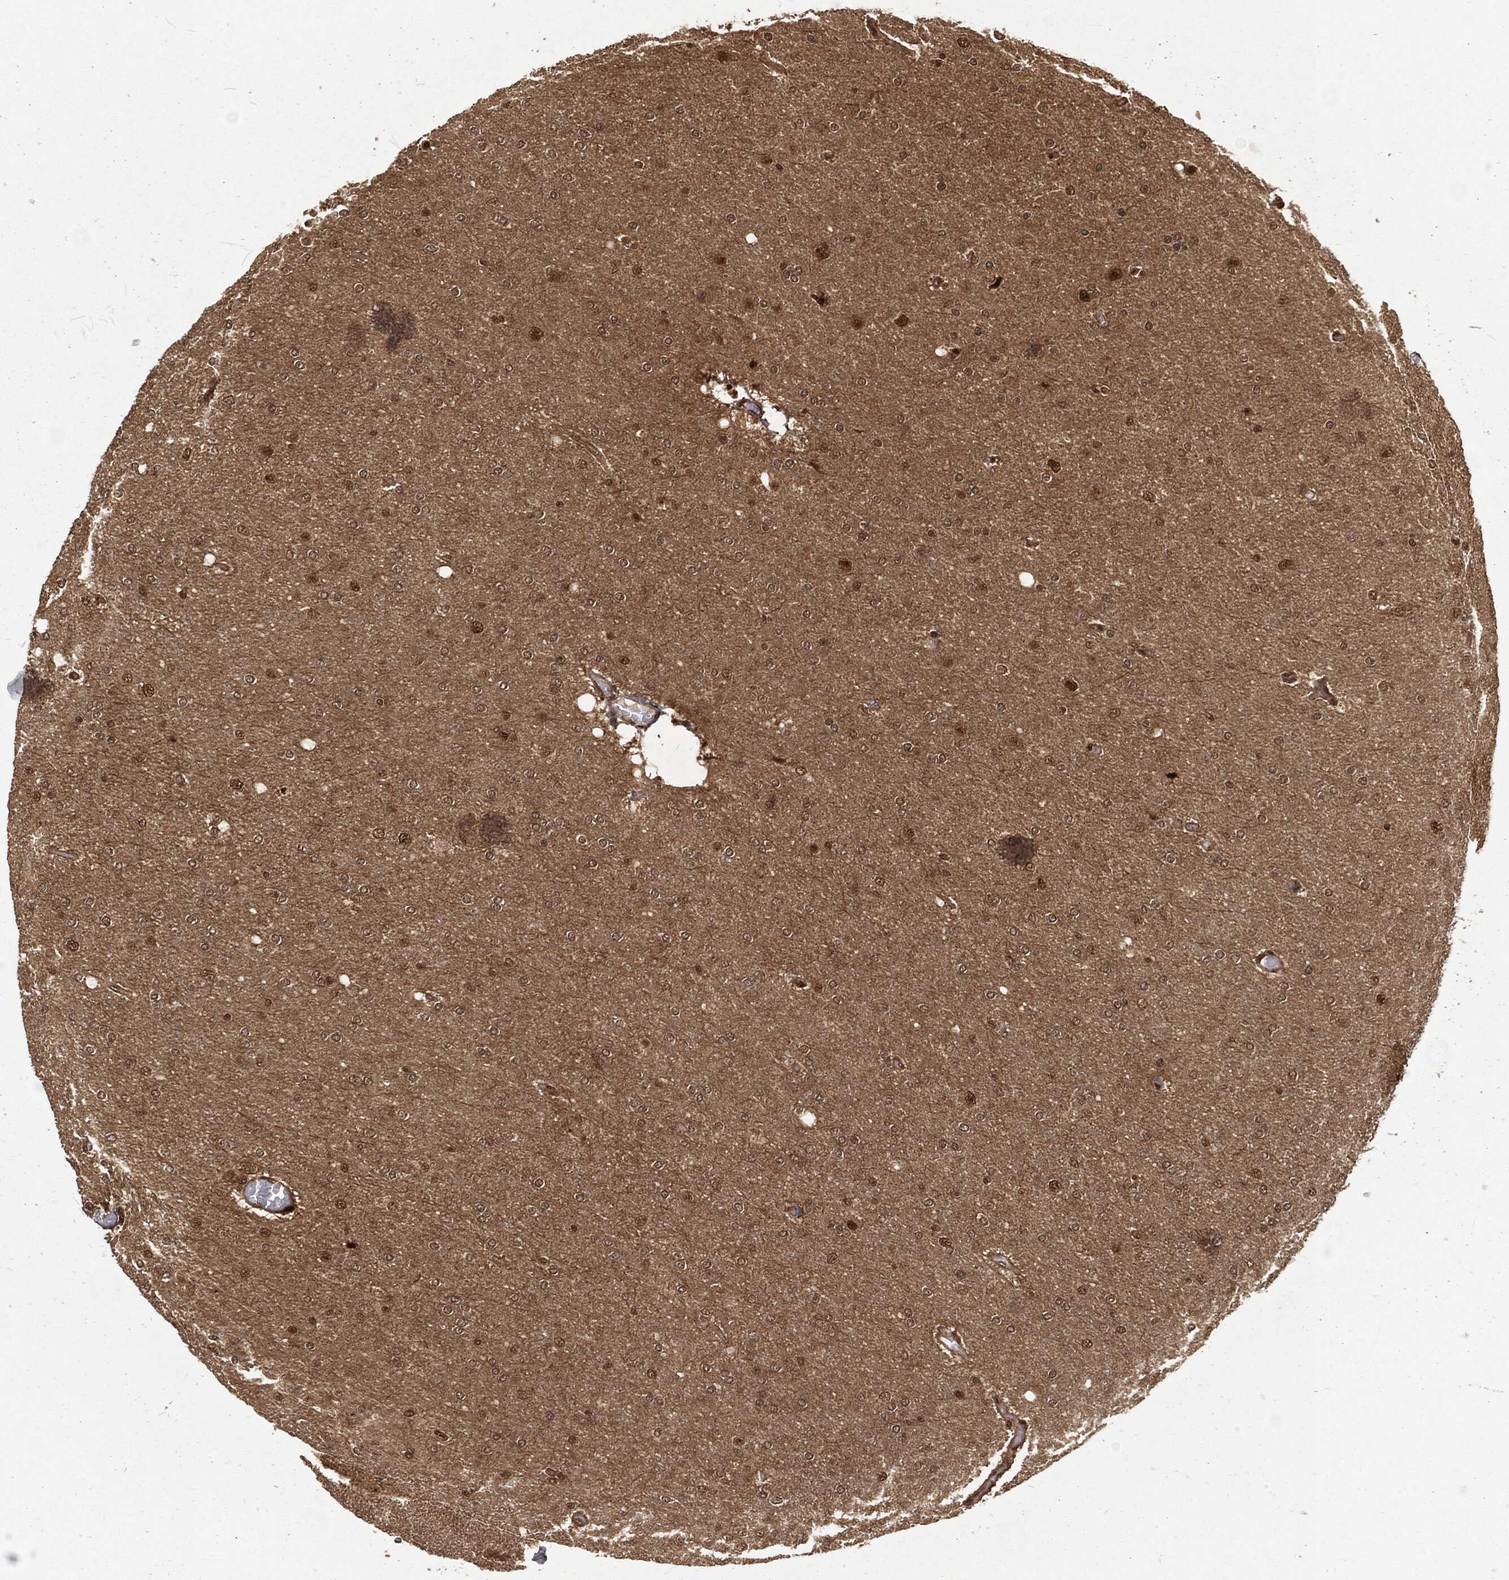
{"staining": {"intensity": "moderate", "quantity": "25%-75%", "location": "nuclear"}, "tissue": "glioma", "cell_type": "Tumor cells", "image_type": "cancer", "snomed": [{"axis": "morphology", "description": "Glioma, malignant, High grade"}, {"axis": "topography", "description": "Cerebral cortex"}], "caption": "Brown immunohistochemical staining in human glioma displays moderate nuclear positivity in approximately 25%-75% of tumor cells.", "gene": "NGRN", "patient": {"sex": "male", "age": 70}}